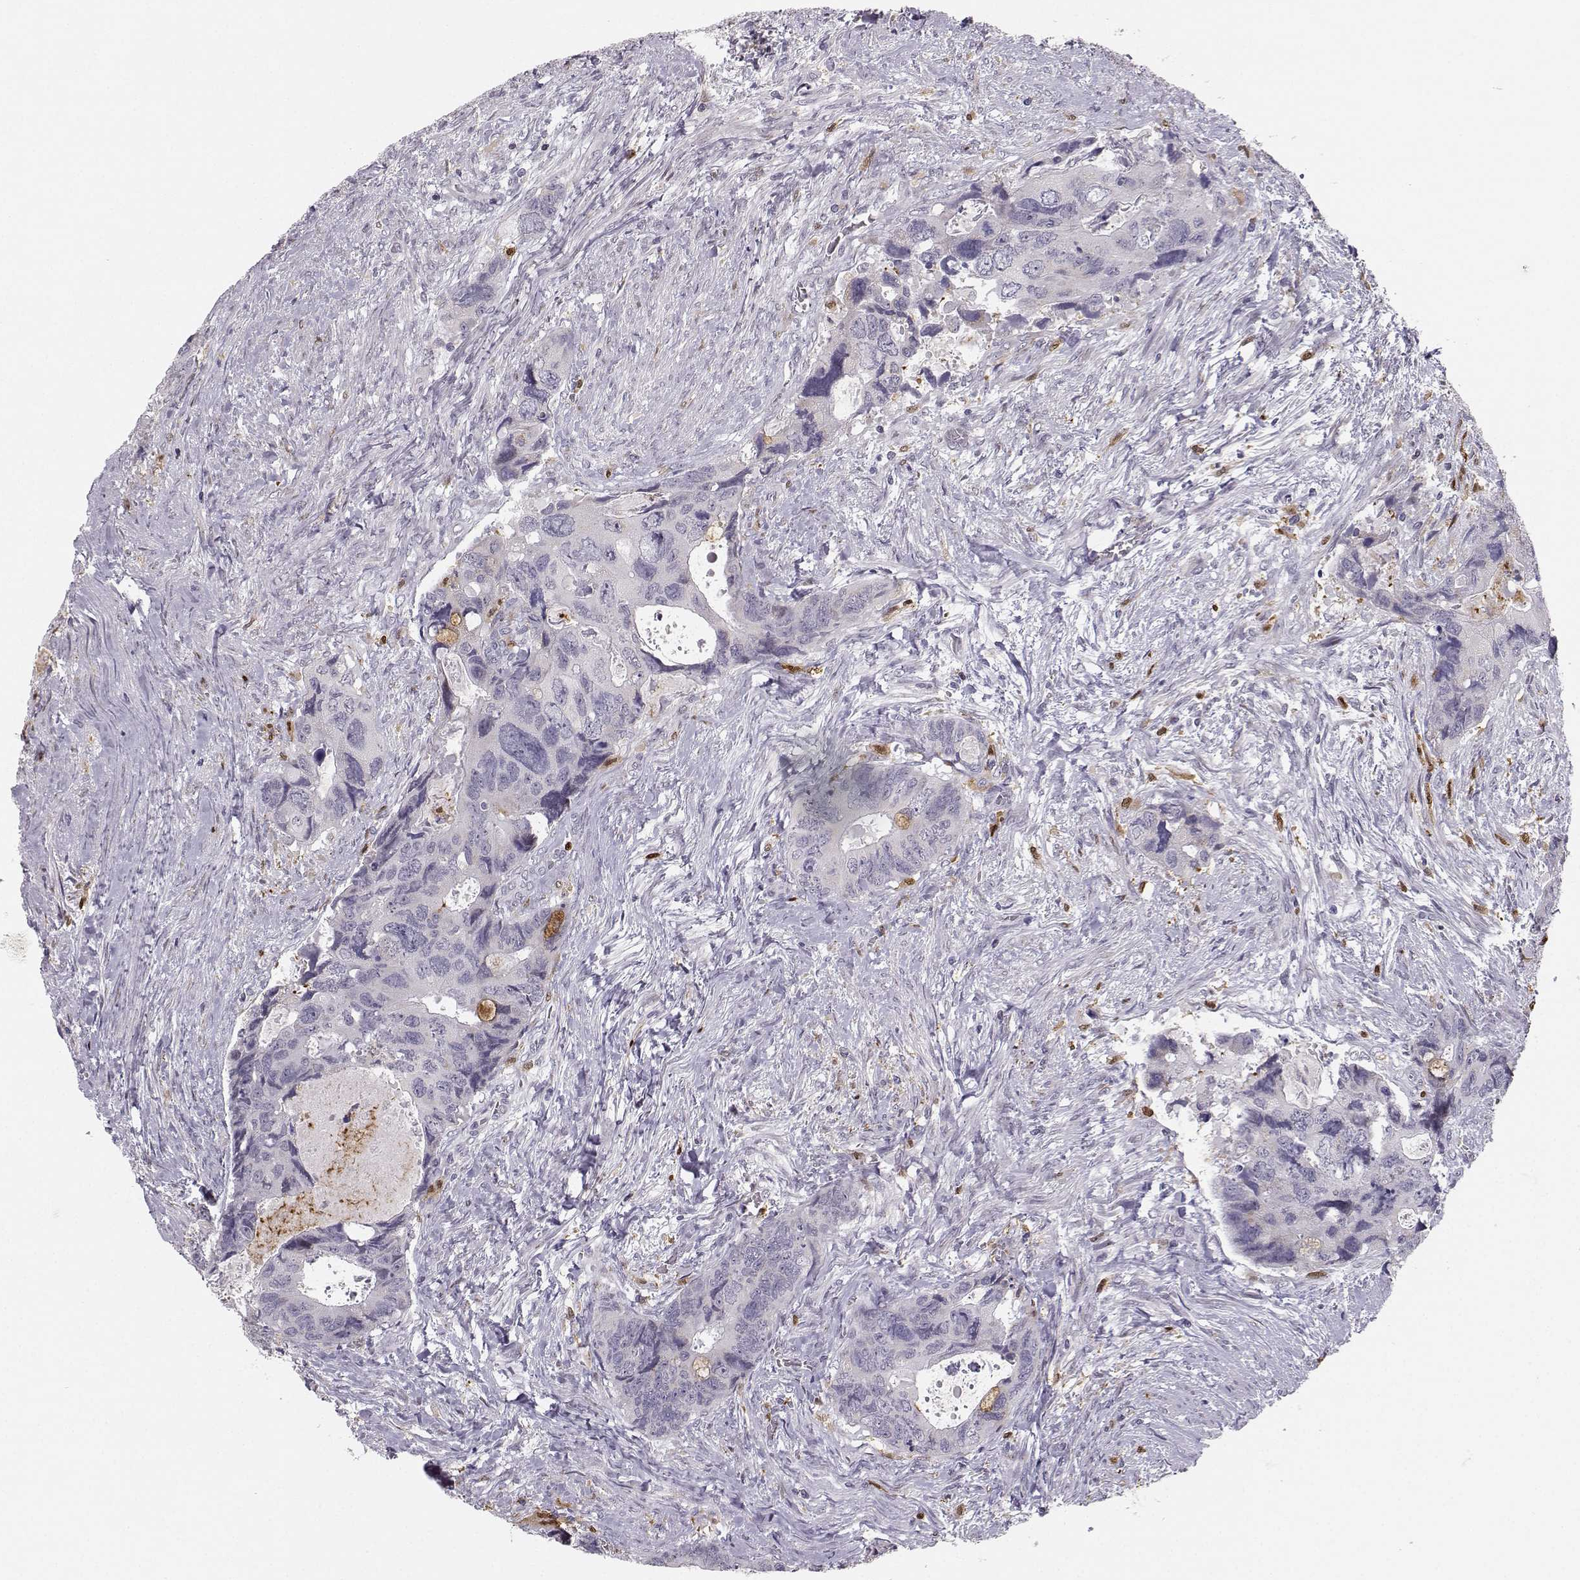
{"staining": {"intensity": "weak", "quantity": "<25%", "location": "cytoplasmic/membranous"}, "tissue": "colorectal cancer", "cell_type": "Tumor cells", "image_type": "cancer", "snomed": [{"axis": "morphology", "description": "Adenocarcinoma, NOS"}, {"axis": "topography", "description": "Rectum"}], "caption": "Protein analysis of colorectal cancer reveals no significant staining in tumor cells. (Brightfield microscopy of DAB (3,3'-diaminobenzidine) immunohistochemistry at high magnification).", "gene": "HTR7", "patient": {"sex": "male", "age": 62}}